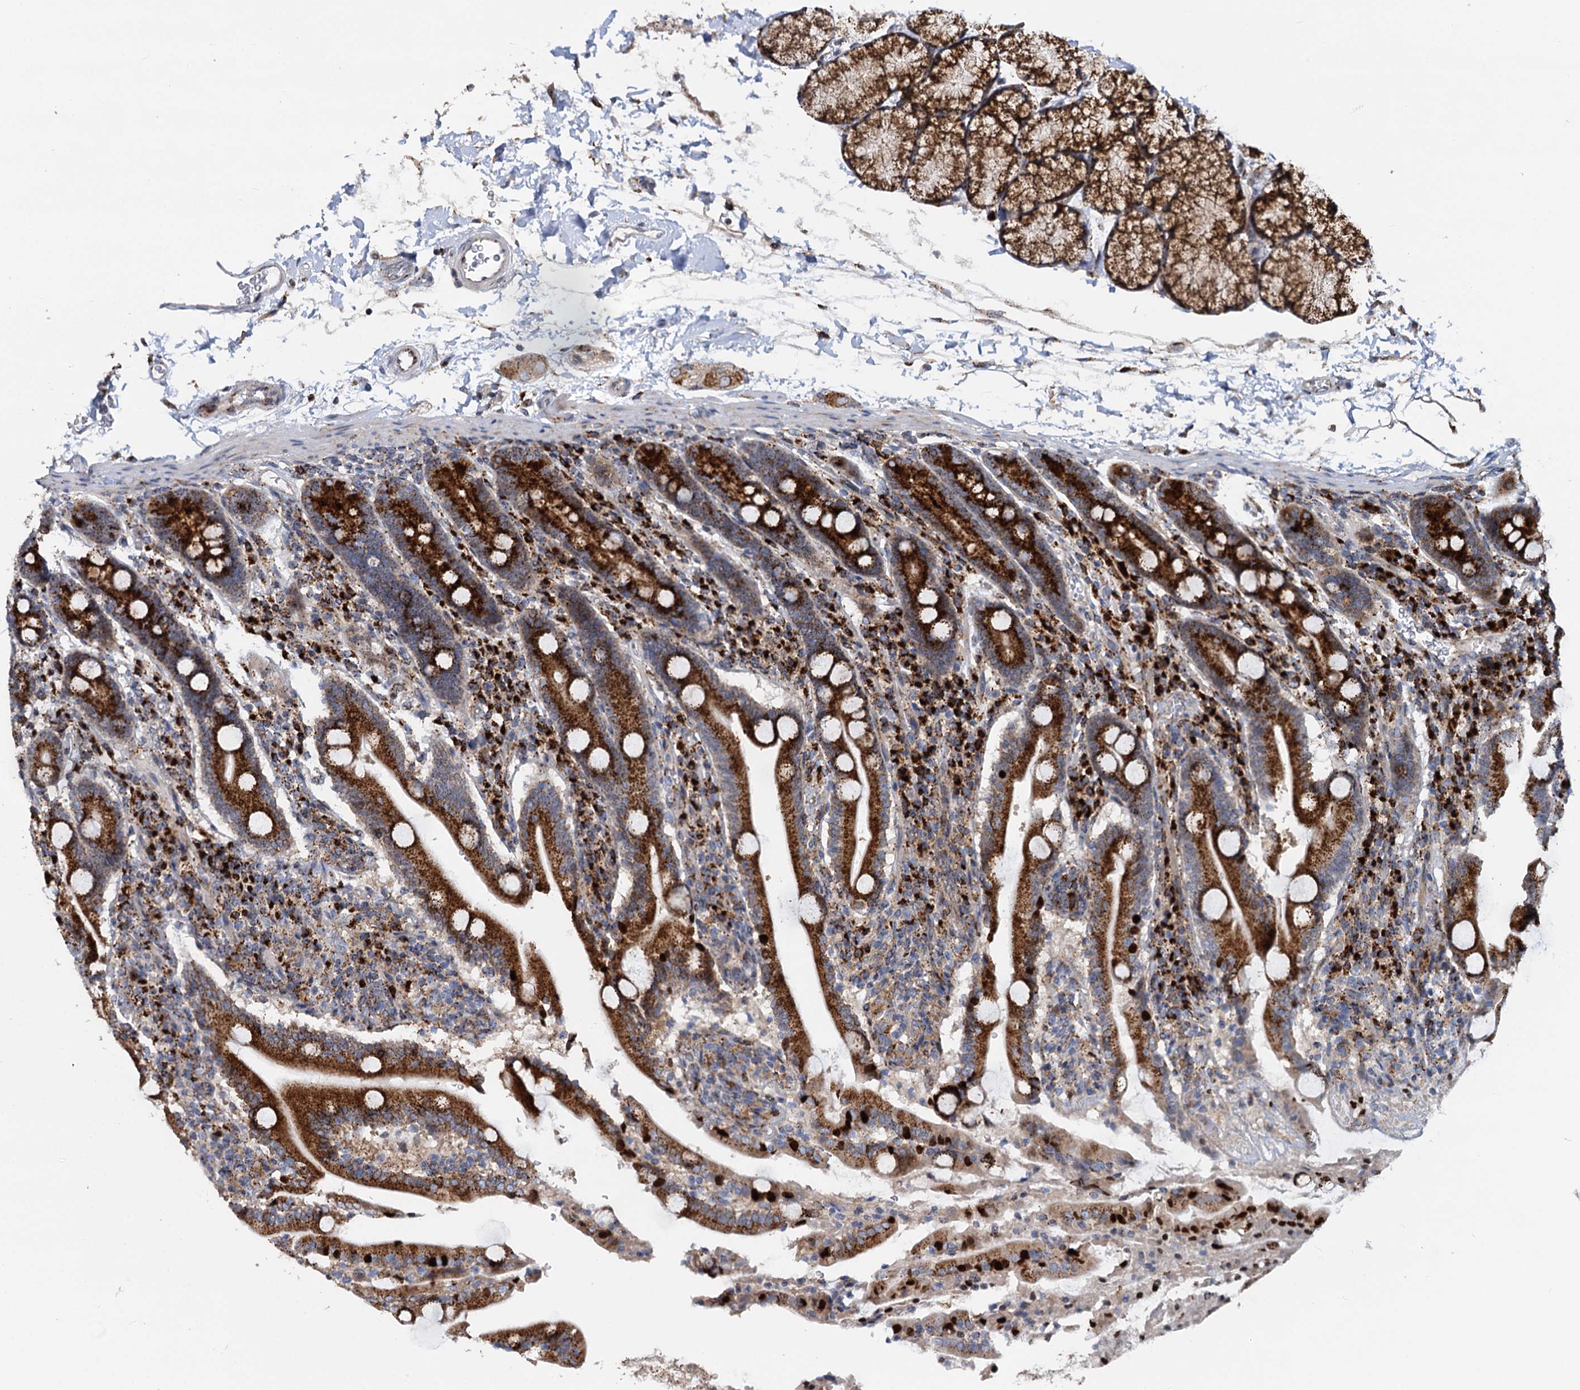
{"staining": {"intensity": "strong", "quantity": ">75%", "location": "cytoplasmic/membranous"}, "tissue": "duodenum", "cell_type": "Glandular cells", "image_type": "normal", "snomed": [{"axis": "morphology", "description": "Normal tissue, NOS"}, {"axis": "topography", "description": "Duodenum"}], "caption": "This histopathology image exhibits immunohistochemistry (IHC) staining of unremarkable duodenum, with high strong cytoplasmic/membranous positivity in approximately >75% of glandular cells.", "gene": "SUPT20H", "patient": {"sex": "male", "age": 35}}